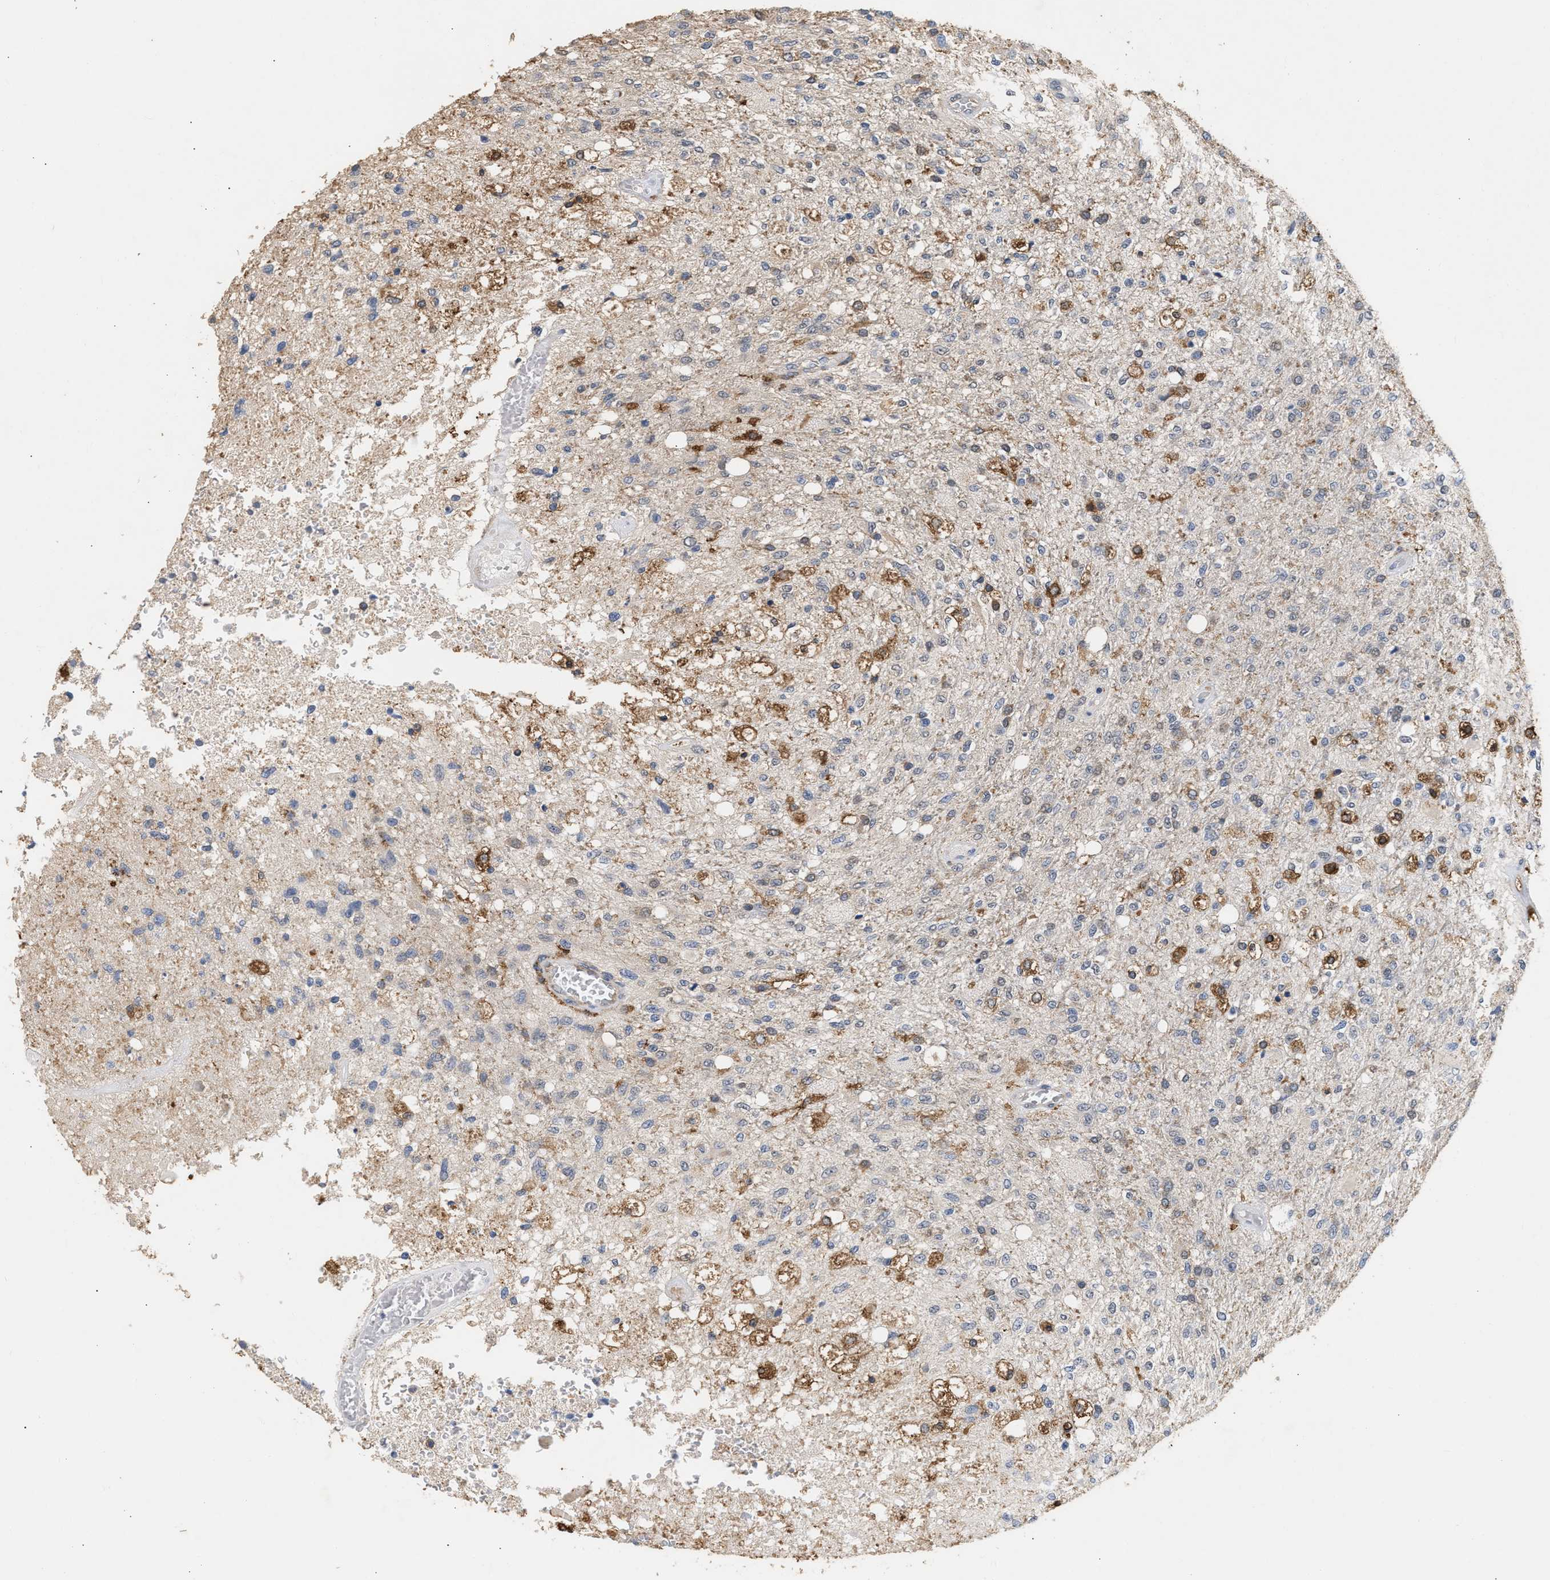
{"staining": {"intensity": "moderate", "quantity": "<25%", "location": "cytoplasmic/membranous"}, "tissue": "glioma", "cell_type": "Tumor cells", "image_type": "cancer", "snomed": [{"axis": "morphology", "description": "Normal tissue, NOS"}, {"axis": "morphology", "description": "Glioma, malignant, High grade"}, {"axis": "topography", "description": "Cerebral cortex"}], "caption": "Immunohistochemistry (IHC) of glioma demonstrates low levels of moderate cytoplasmic/membranous positivity in approximately <25% of tumor cells. Using DAB (brown) and hematoxylin (blue) stains, captured at high magnification using brightfield microscopy.", "gene": "GCN1", "patient": {"sex": "male", "age": 77}}